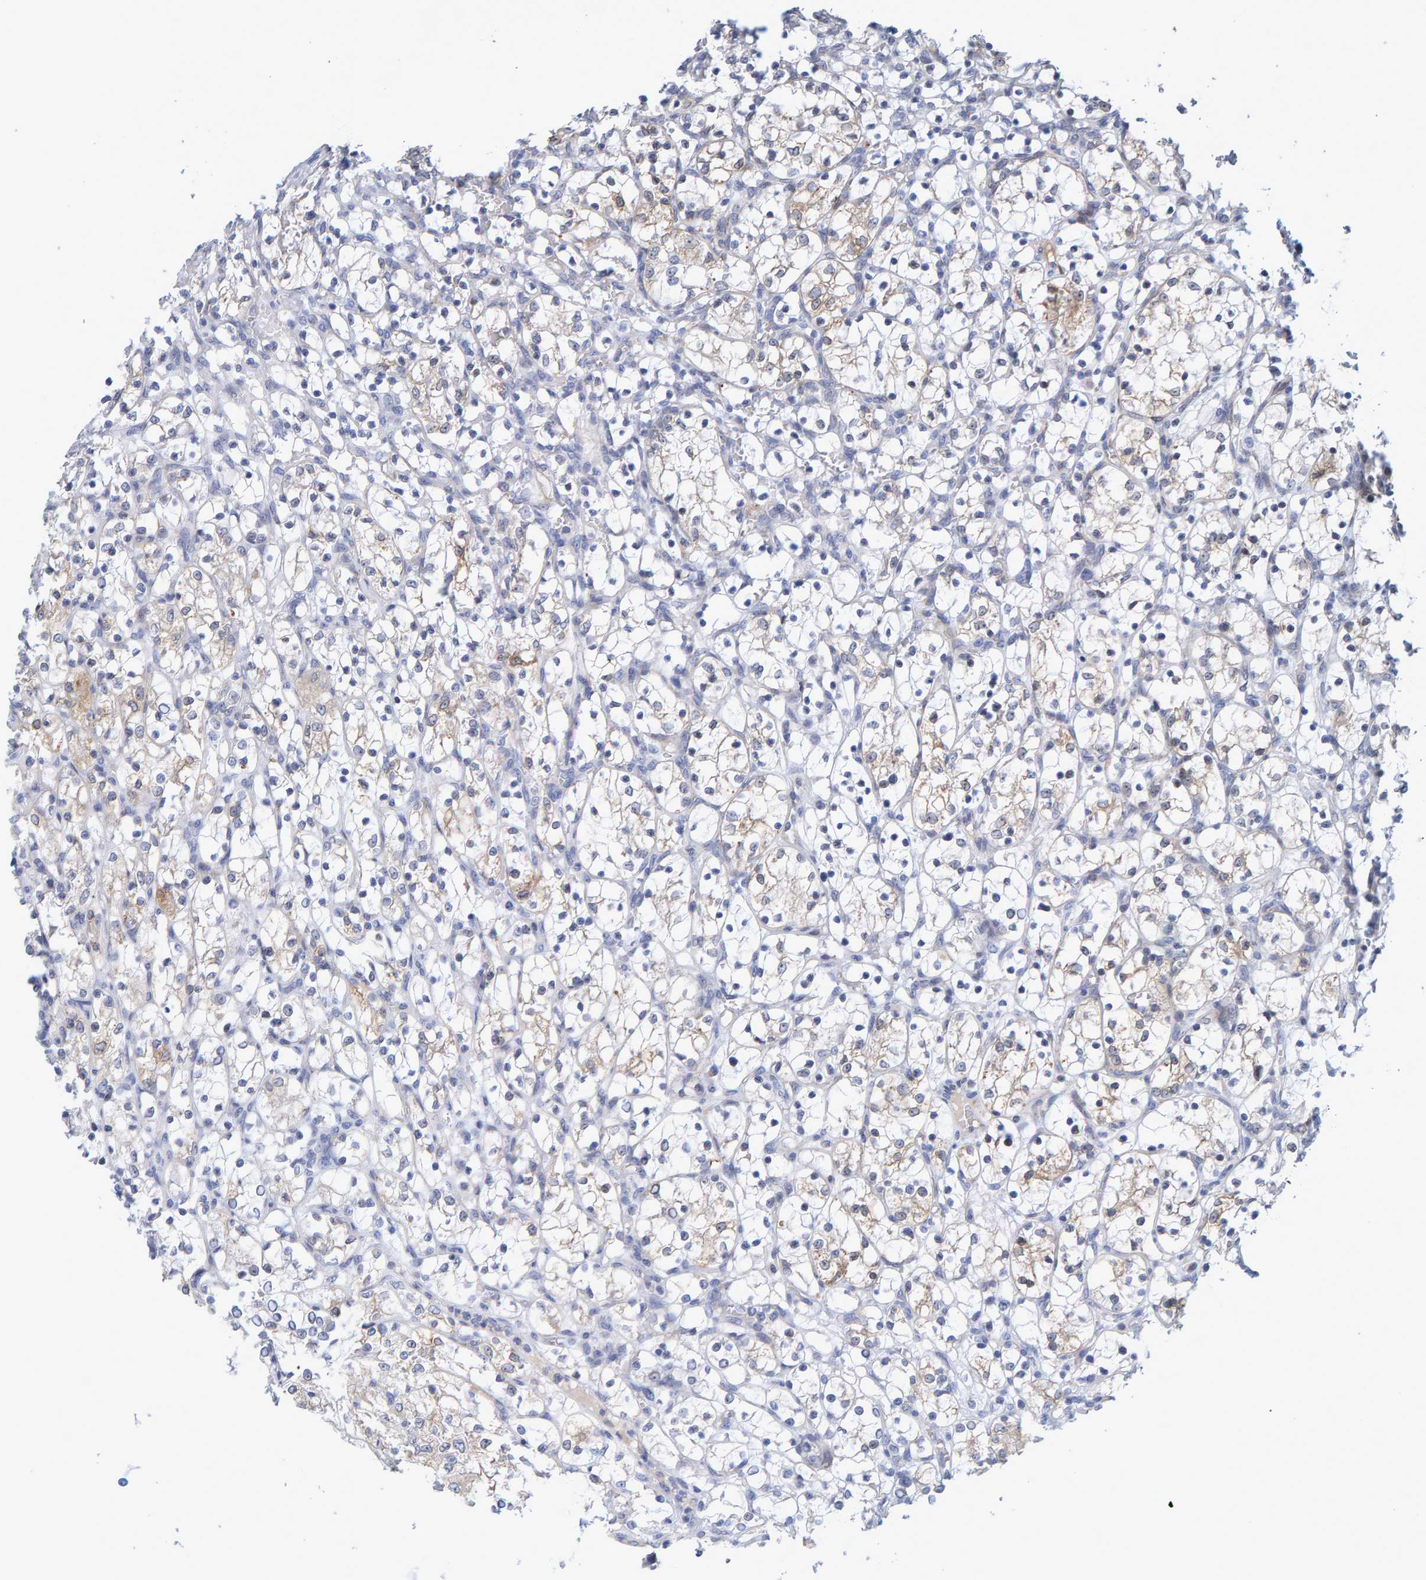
{"staining": {"intensity": "weak", "quantity": "<25%", "location": "cytoplasmic/membranous"}, "tissue": "renal cancer", "cell_type": "Tumor cells", "image_type": "cancer", "snomed": [{"axis": "morphology", "description": "Adenocarcinoma, NOS"}, {"axis": "topography", "description": "Kidney"}], "caption": "High magnification brightfield microscopy of renal adenocarcinoma stained with DAB (3,3'-diaminobenzidine) (brown) and counterstained with hematoxylin (blue): tumor cells show no significant staining.", "gene": "ZNF77", "patient": {"sex": "female", "age": 69}}